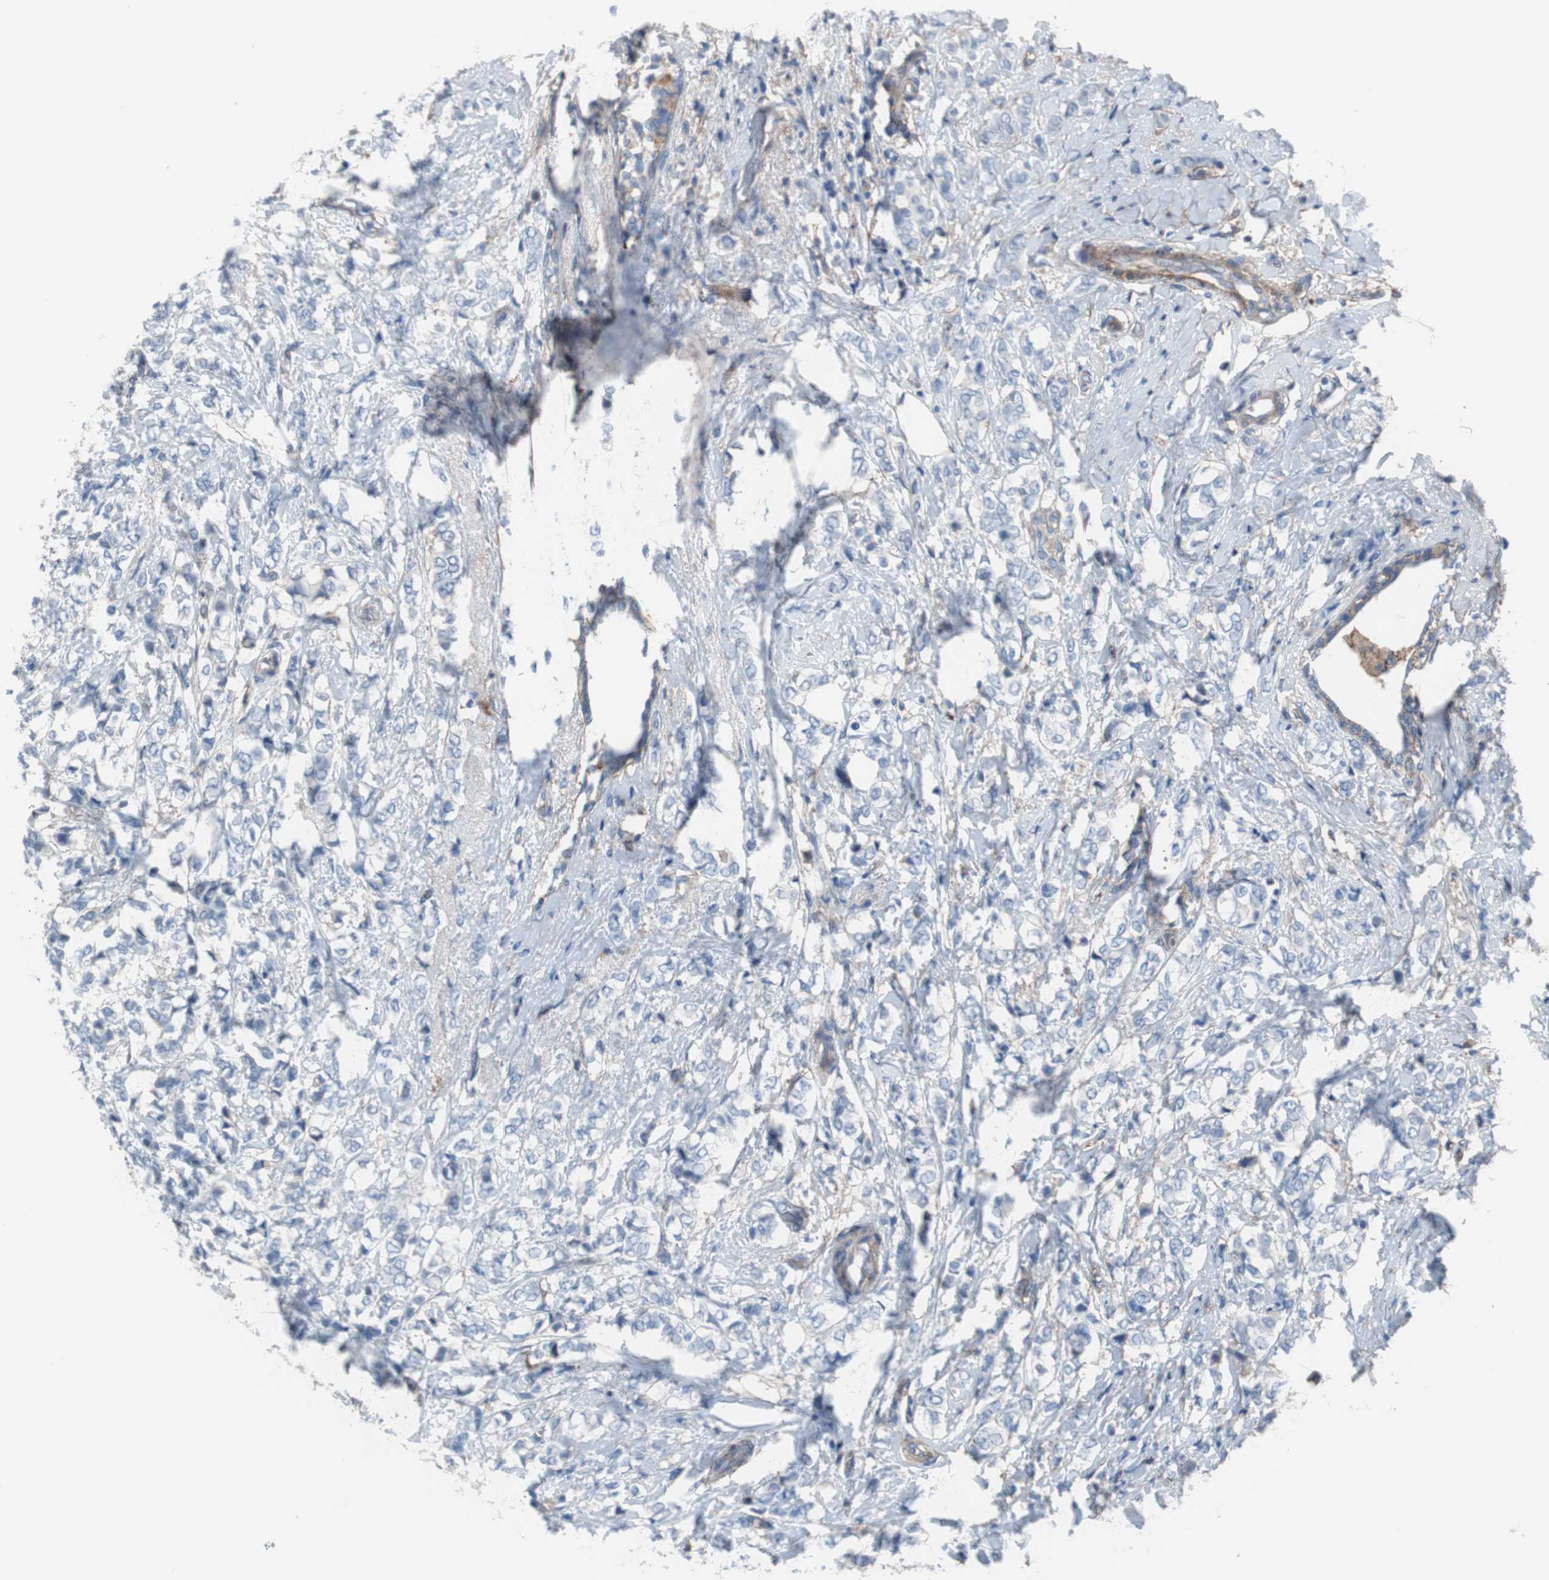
{"staining": {"intensity": "negative", "quantity": "none", "location": "none"}, "tissue": "breast cancer", "cell_type": "Tumor cells", "image_type": "cancer", "snomed": [{"axis": "morphology", "description": "Lobular carcinoma"}, {"axis": "topography", "description": "Breast"}], "caption": "High power microscopy micrograph of an IHC image of breast cancer, revealing no significant expression in tumor cells. (DAB immunohistochemistry (IHC) with hematoxylin counter stain).", "gene": "CD81", "patient": {"sex": "female", "age": 60}}